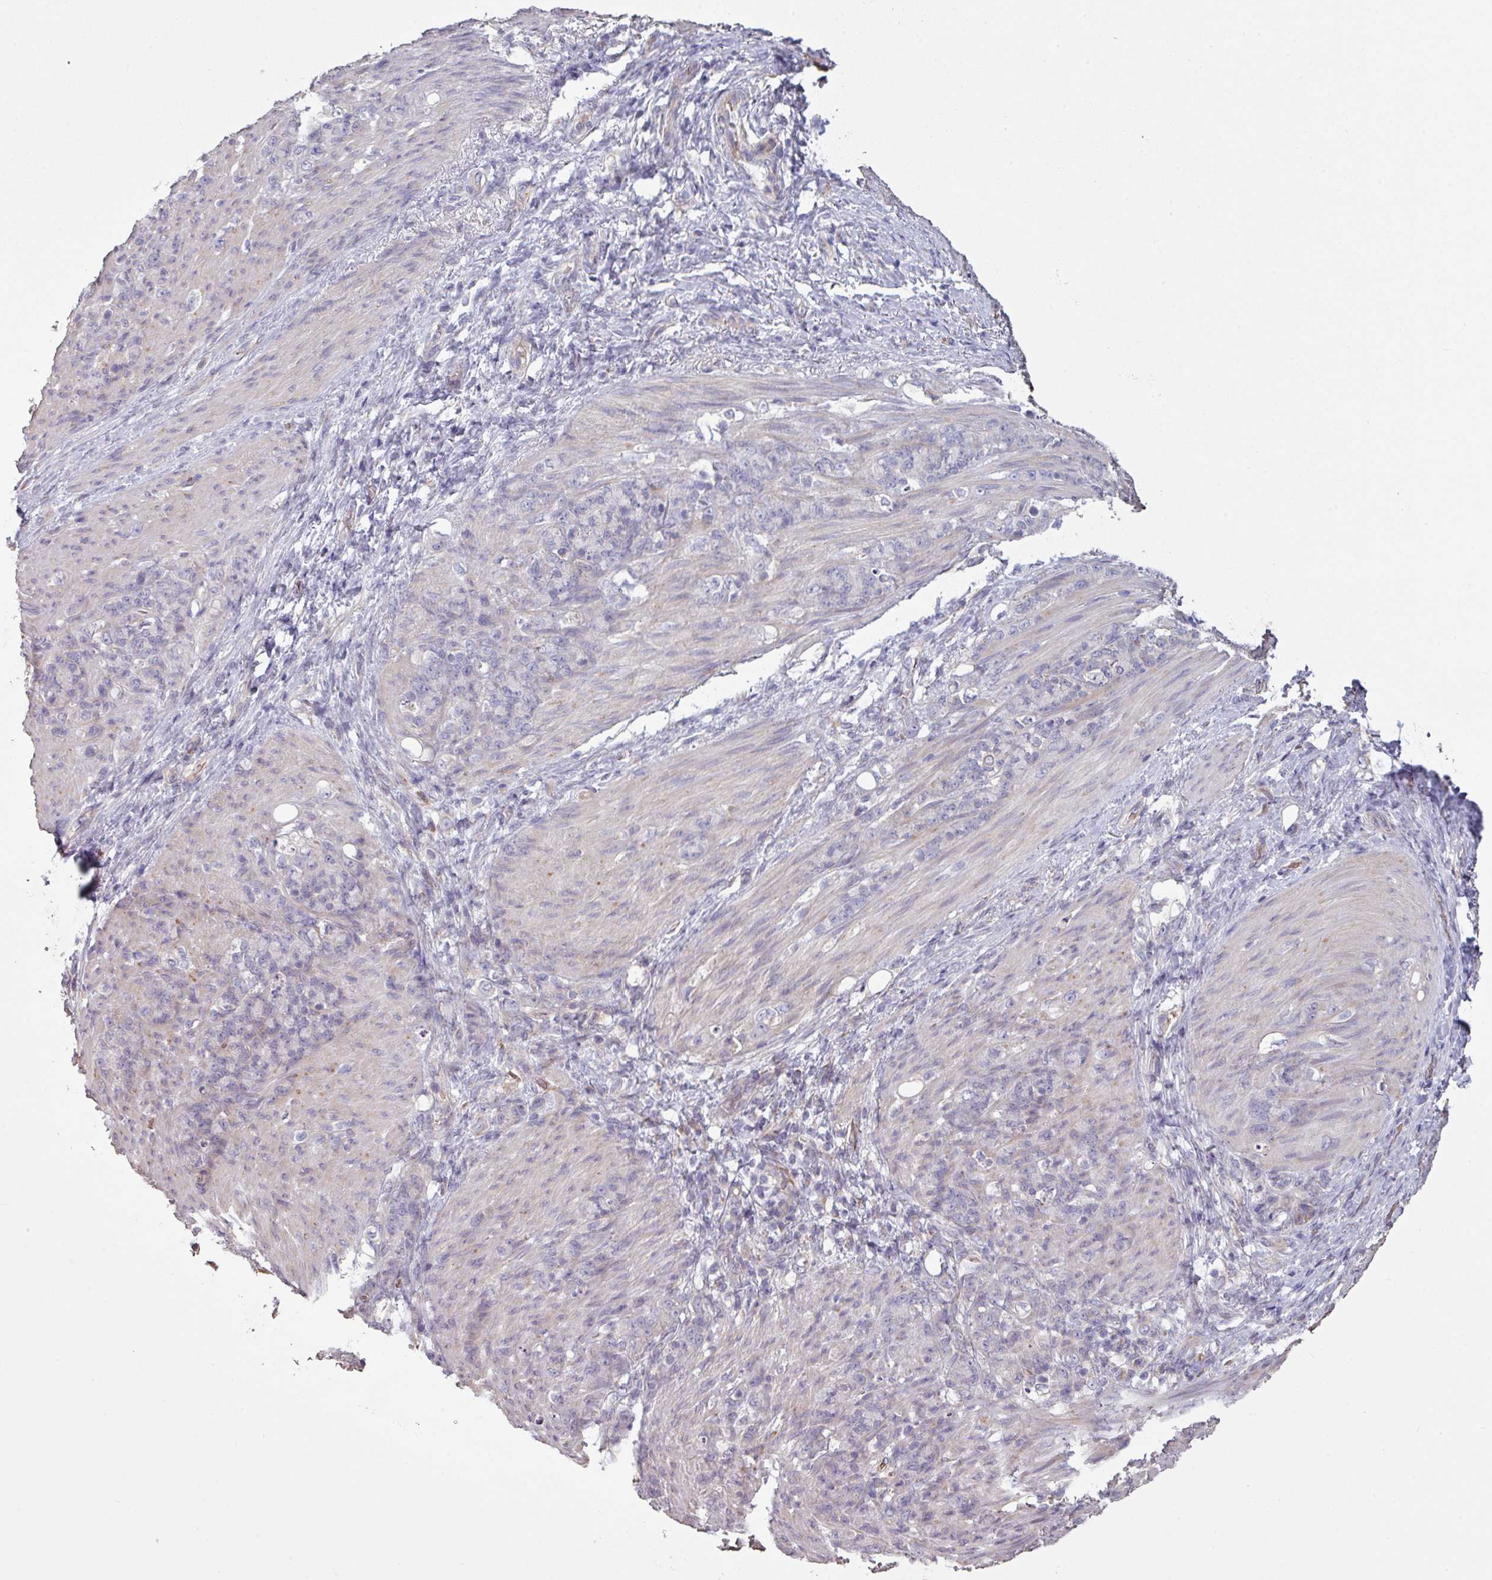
{"staining": {"intensity": "moderate", "quantity": "<25%", "location": "cytoplasmic/membranous"}, "tissue": "stomach cancer", "cell_type": "Tumor cells", "image_type": "cancer", "snomed": [{"axis": "morphology", "description": "Adenocarcinoma, NOS"}, {"axis": "topography", "description": "Stomach"}], "caption": "Adenocarcinoma (stomach) stained with a brown dye displays moderate cytoplasmic/membranous positive positivity in about <25% of tumor cells.", "gene": "NHSL2", "patient": {"sex": "female", "age": 79}}